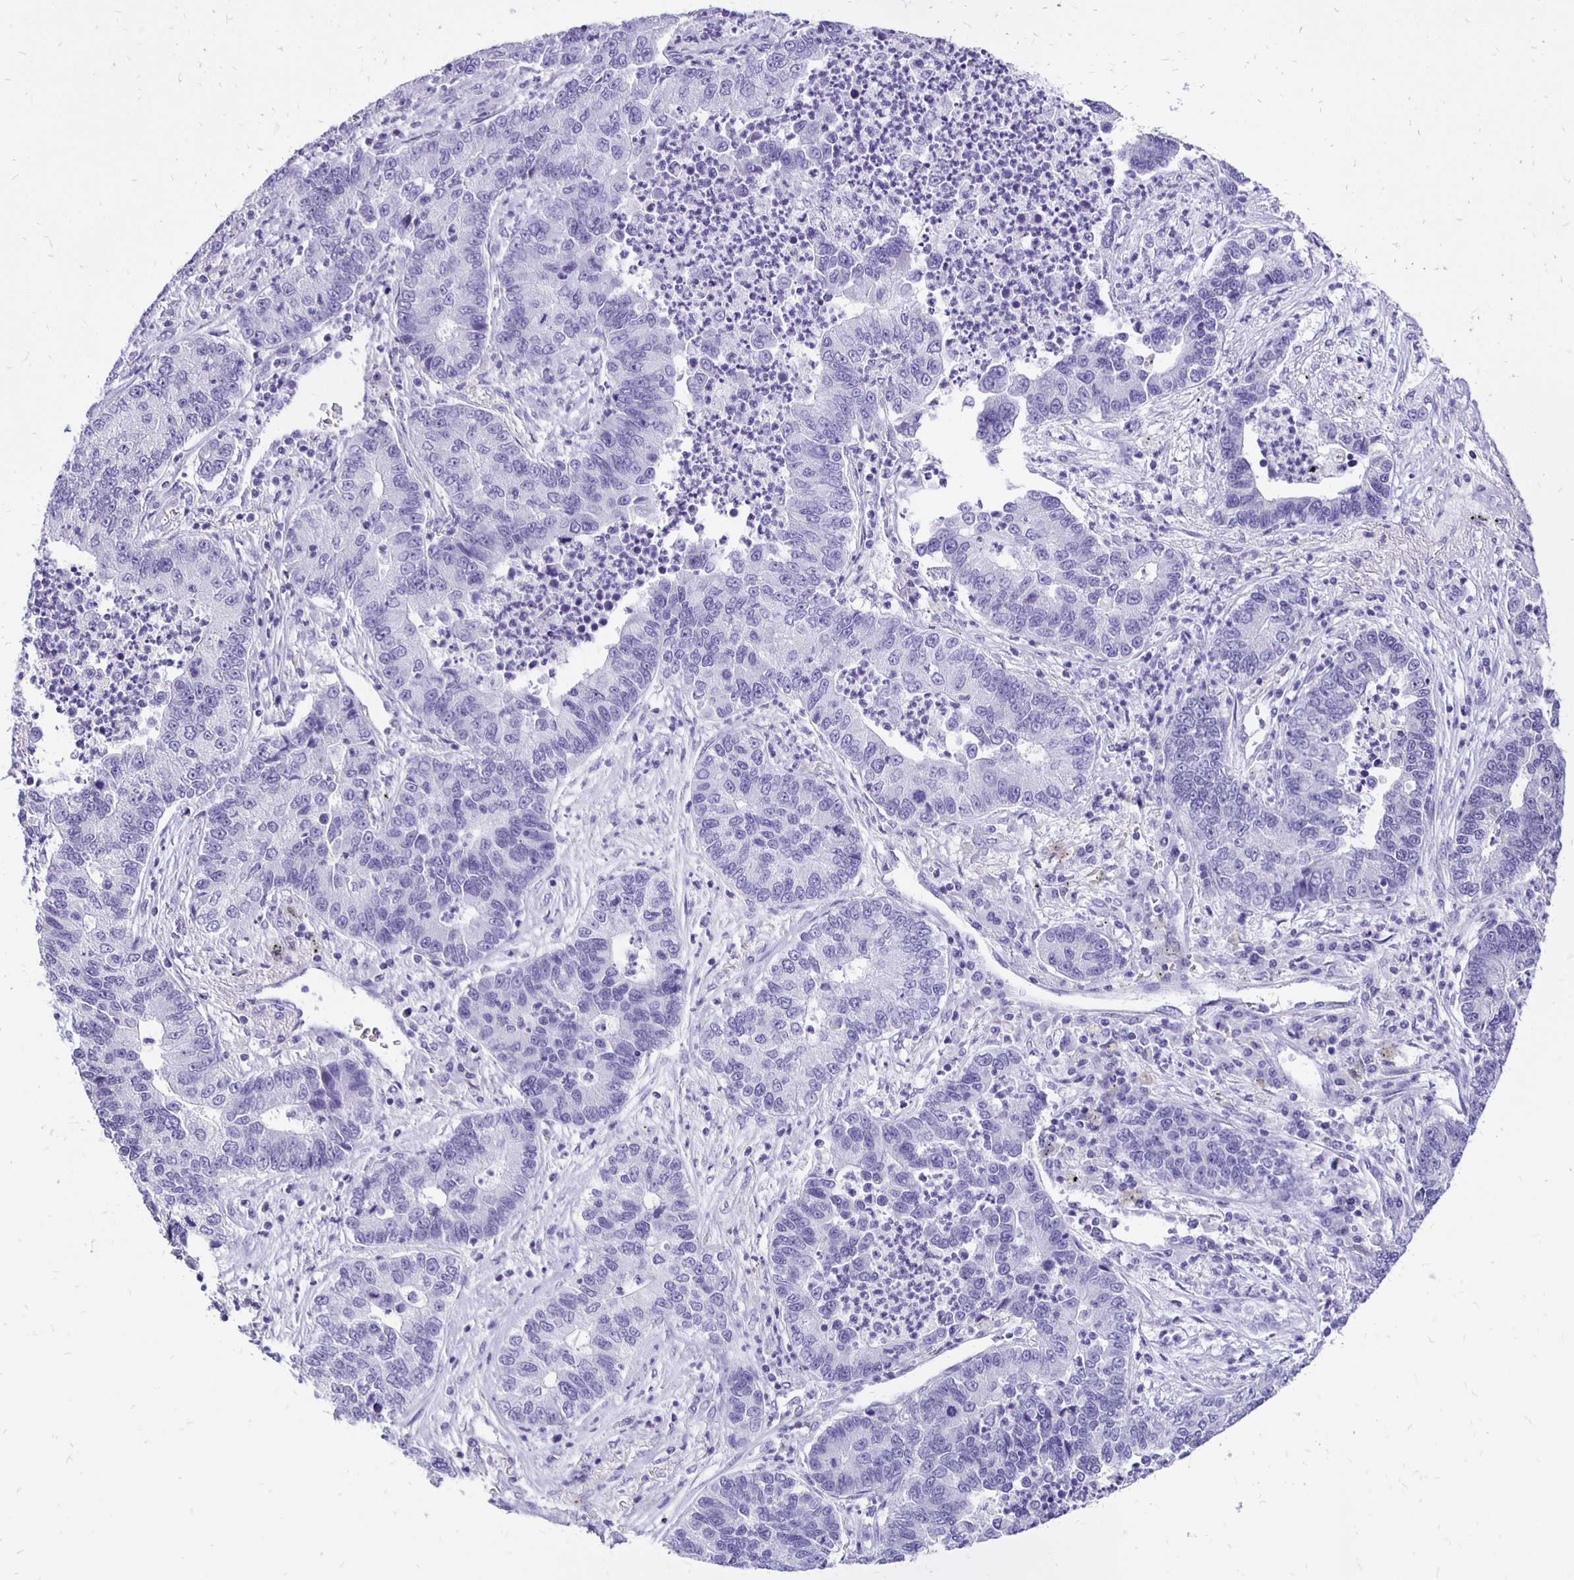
{"staining": {"intensity": "negative", "quantity": "none", "location": "none"}, "tissue": "lung cancer", "cell_type": "Tumor cells", "image_type": "cancer", "snomed": [{"axis": "morphology", "description": "Adenocarcinoma, NOS"}, {"axis": "topography", "description": "Lung"}], "caption": "Immunohistochemistry image of neoplastic tissue: human adenocarcinoma (lung) stained with DAB shows no significant protein positivity in tumor cells.", "gene": "ANKRD45", "patient": {"sex": "female", "age": 57}}